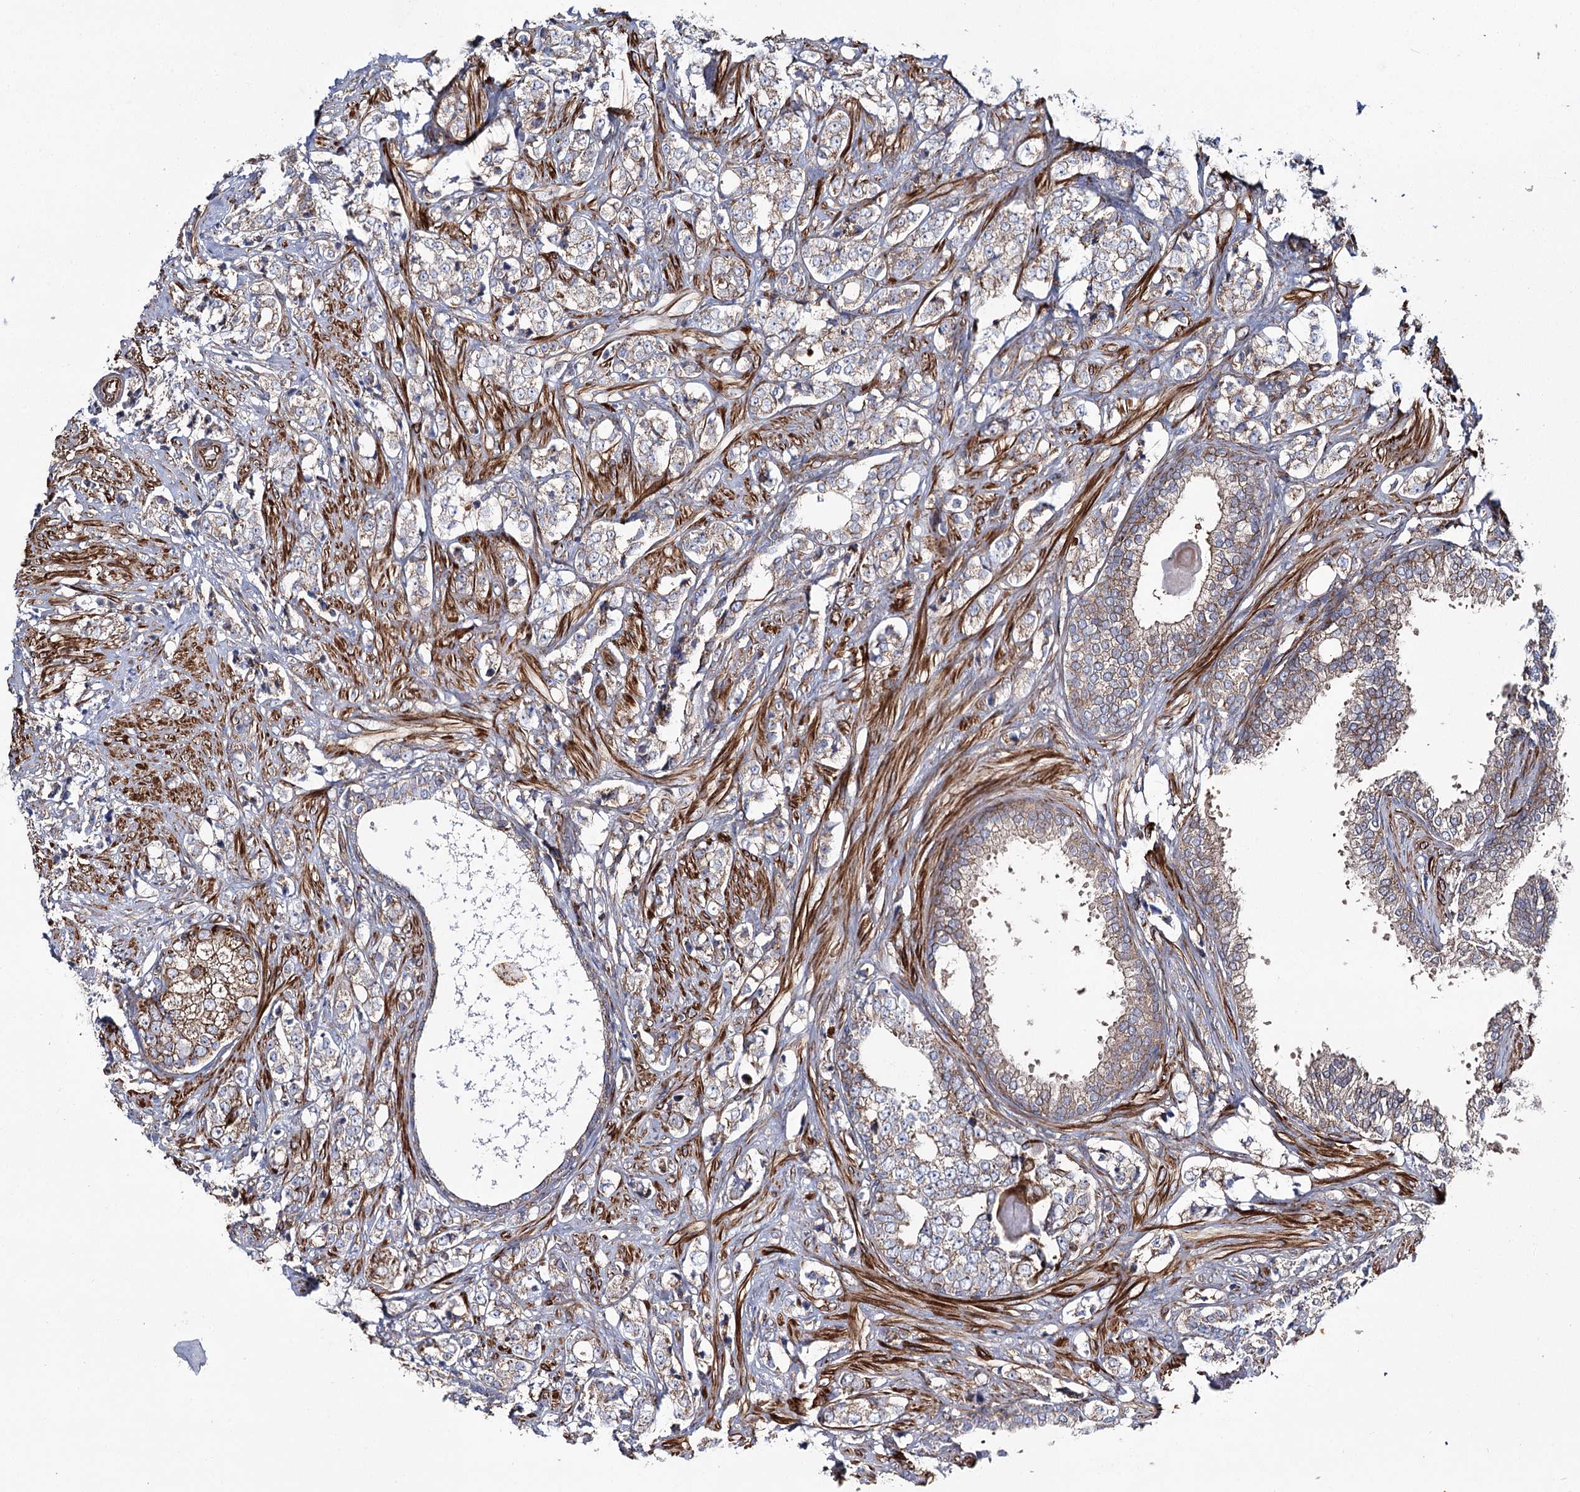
{"staining": {"intensity": "weak", "quantity": ">75%", "location": "cytoplasmic/membranous"}, "tissue": "prostate cancer", "cell_type": "Tumor cells", "image_type": "cancer", "snomed": [{"axis": "morphology", "description": "Adenocarcinoma, High grade"}, {"axis": "topography", "description": "Prostate"}], "caption": "Prostate cancer (high-grade adenocarcinoma) stained with immunohistochemistry shows weak cytoplasmic/membranous expression in about >75% of tumor cells.", "gene": "THUMPD3", "patient": {"sex": "male", "age": 69}}